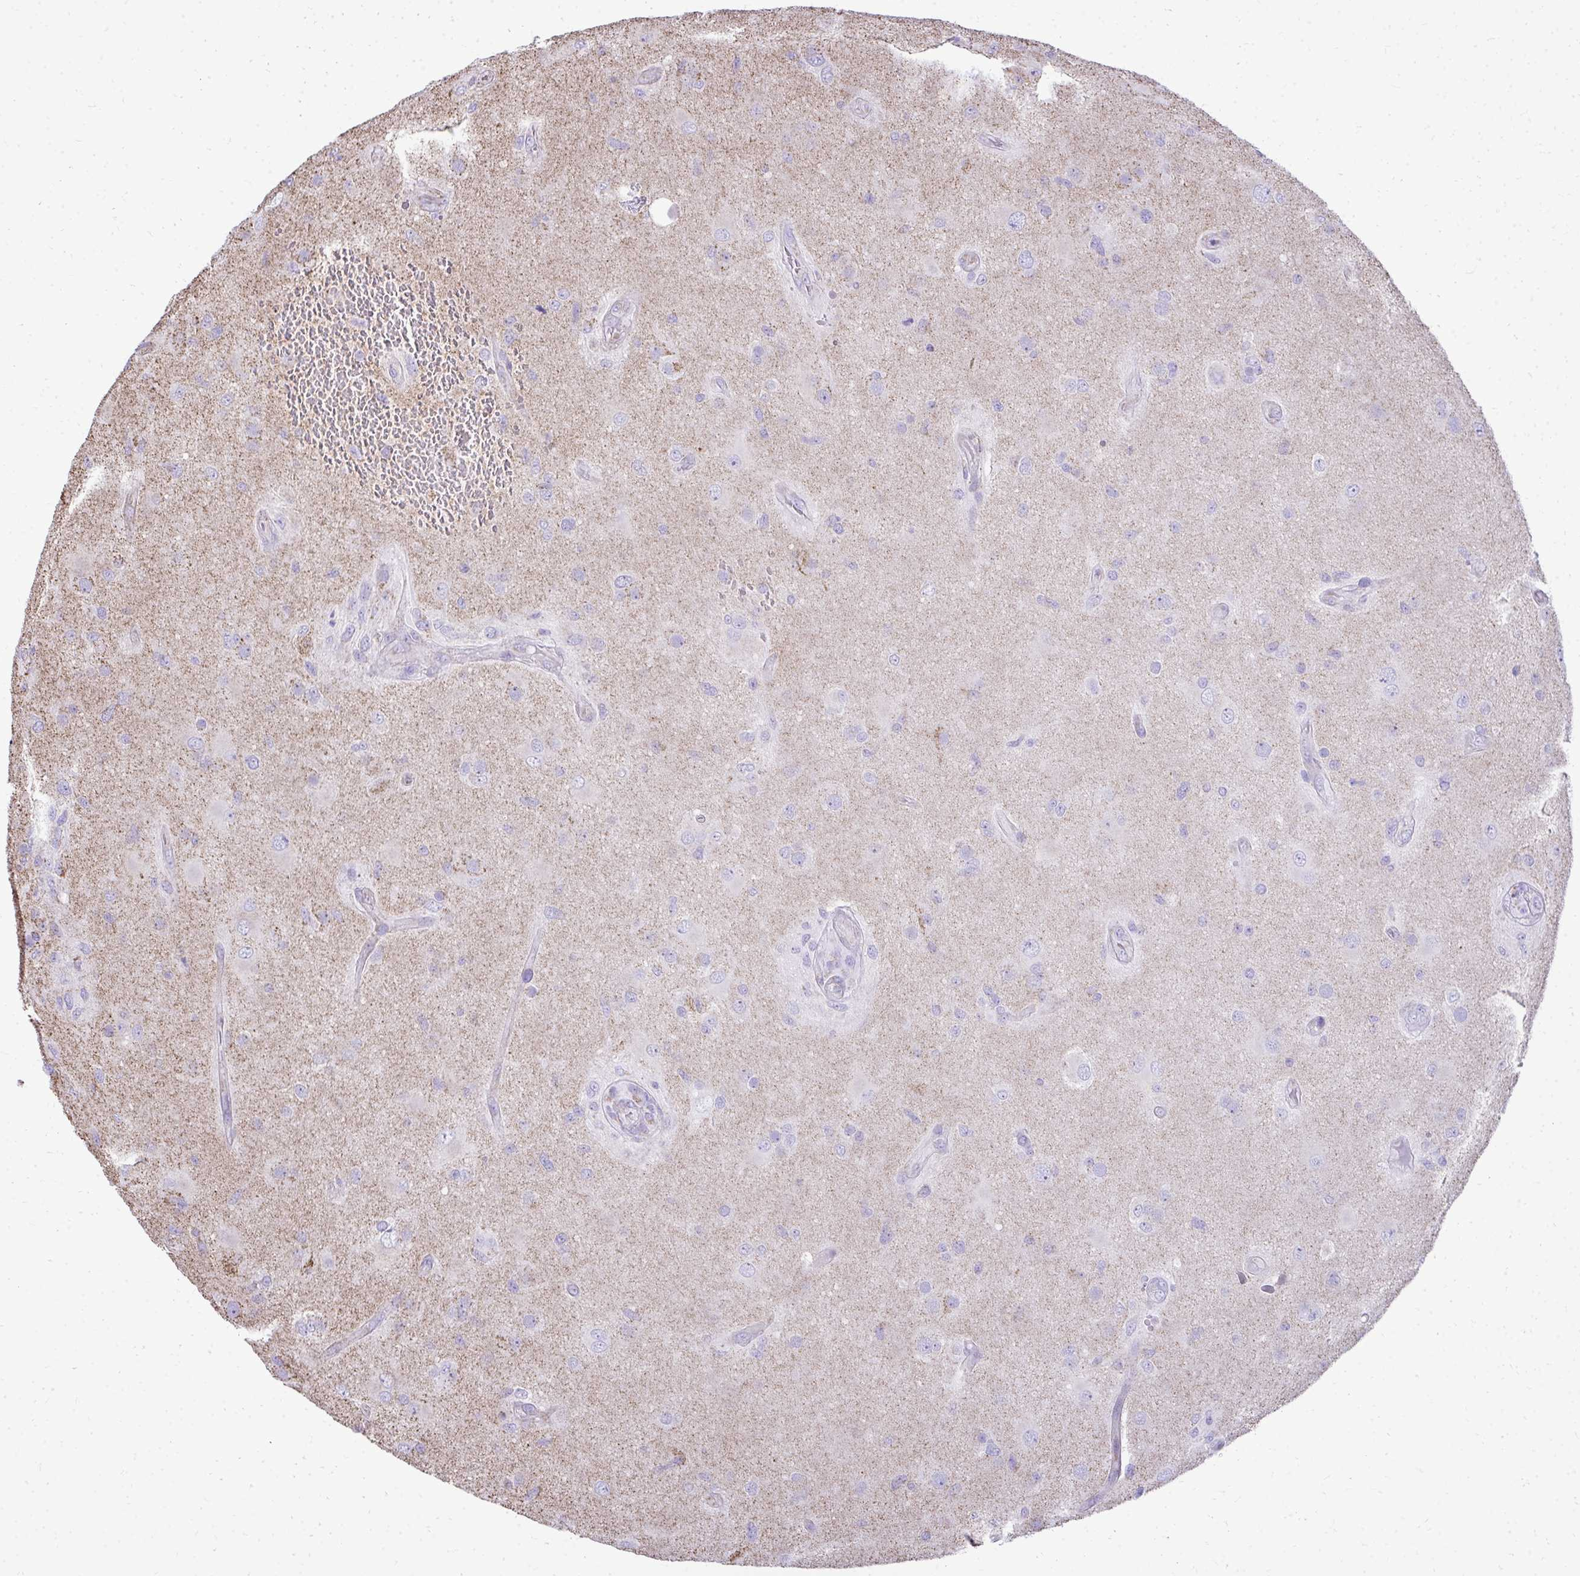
{"staining": {"intensity": "negative", "quantity": "none", "location": "none"}, "tissue": "glioma", "cell_type": "Tumor cells", "image_type": "cancer", "snomed": [{"axis": "morphology", "description": "Glioma, malignant, High grade"}, {"axis": "topography", "description": "Brain"}], "caption": "Immunohistochemistry (IHC) histopathology image of neoplastic tissue: human glioma stained with DAB exhibits no significant protein staining in tumor cells.", "gene": "MPZL2", "patient": {"sex": "male", "age": 53}}